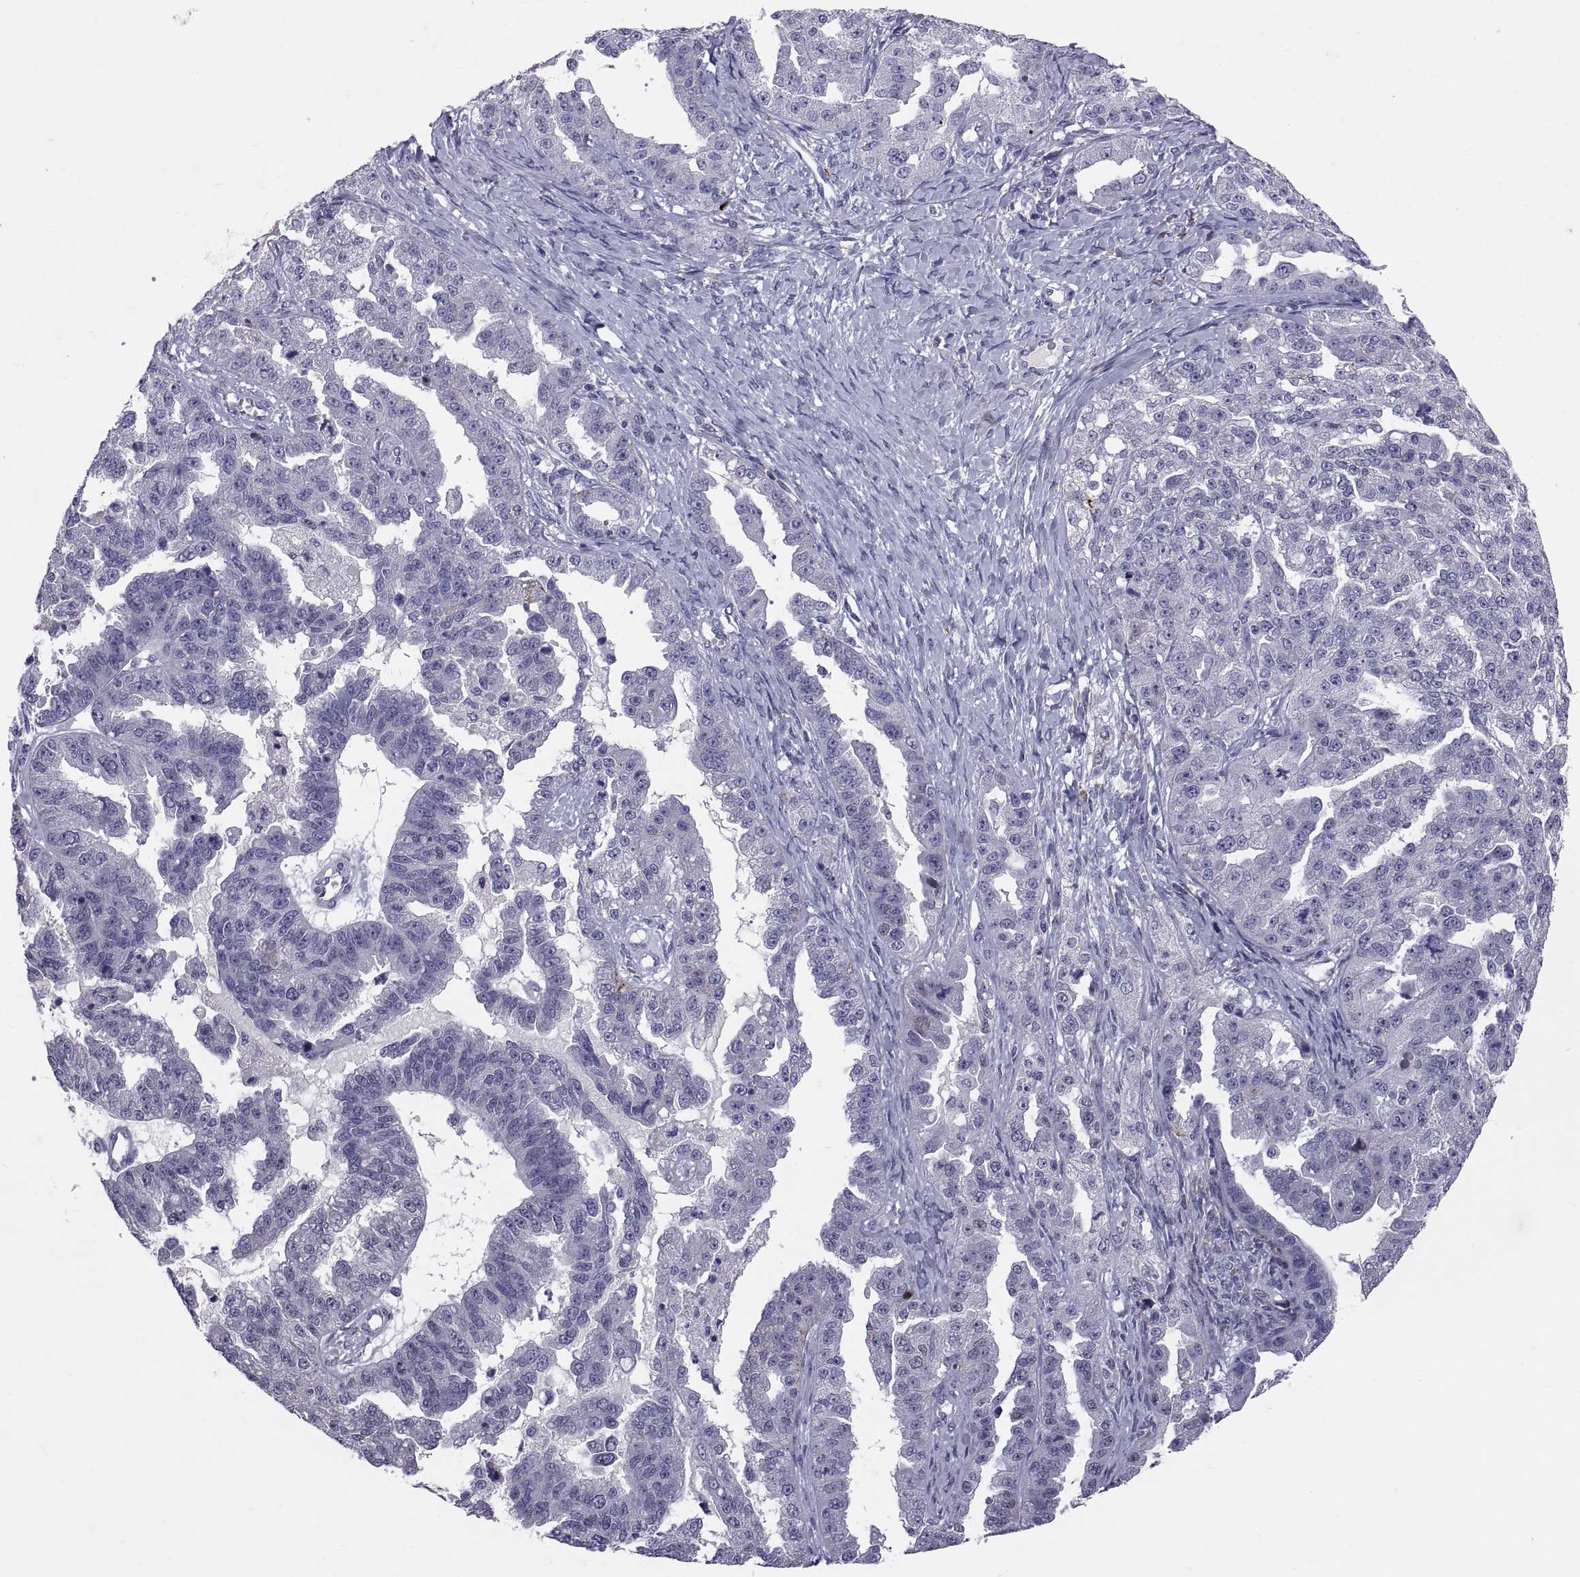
{"staining": {"intensity": "negative", "quantity": "none", "location": "none"}, "tissue": "ovarian cancer", "cell_type": "Tumor cells", "image_type": "cancer", "snomed": [{"axis": "morphology", "description": "Cystadenocarcinoma, serous, NOS"}, {"axis": "topography", "description": "Ovary"}], "caption": "High power microscopy micrograph of an immunohistochemistry image of serous cystadenocarcinoma (ovarian), revealing no significant expression in tumor cells. Nuclei are stained in blue.", "gene": "PTN", "patient": {"sex": "female", "age": 58}}